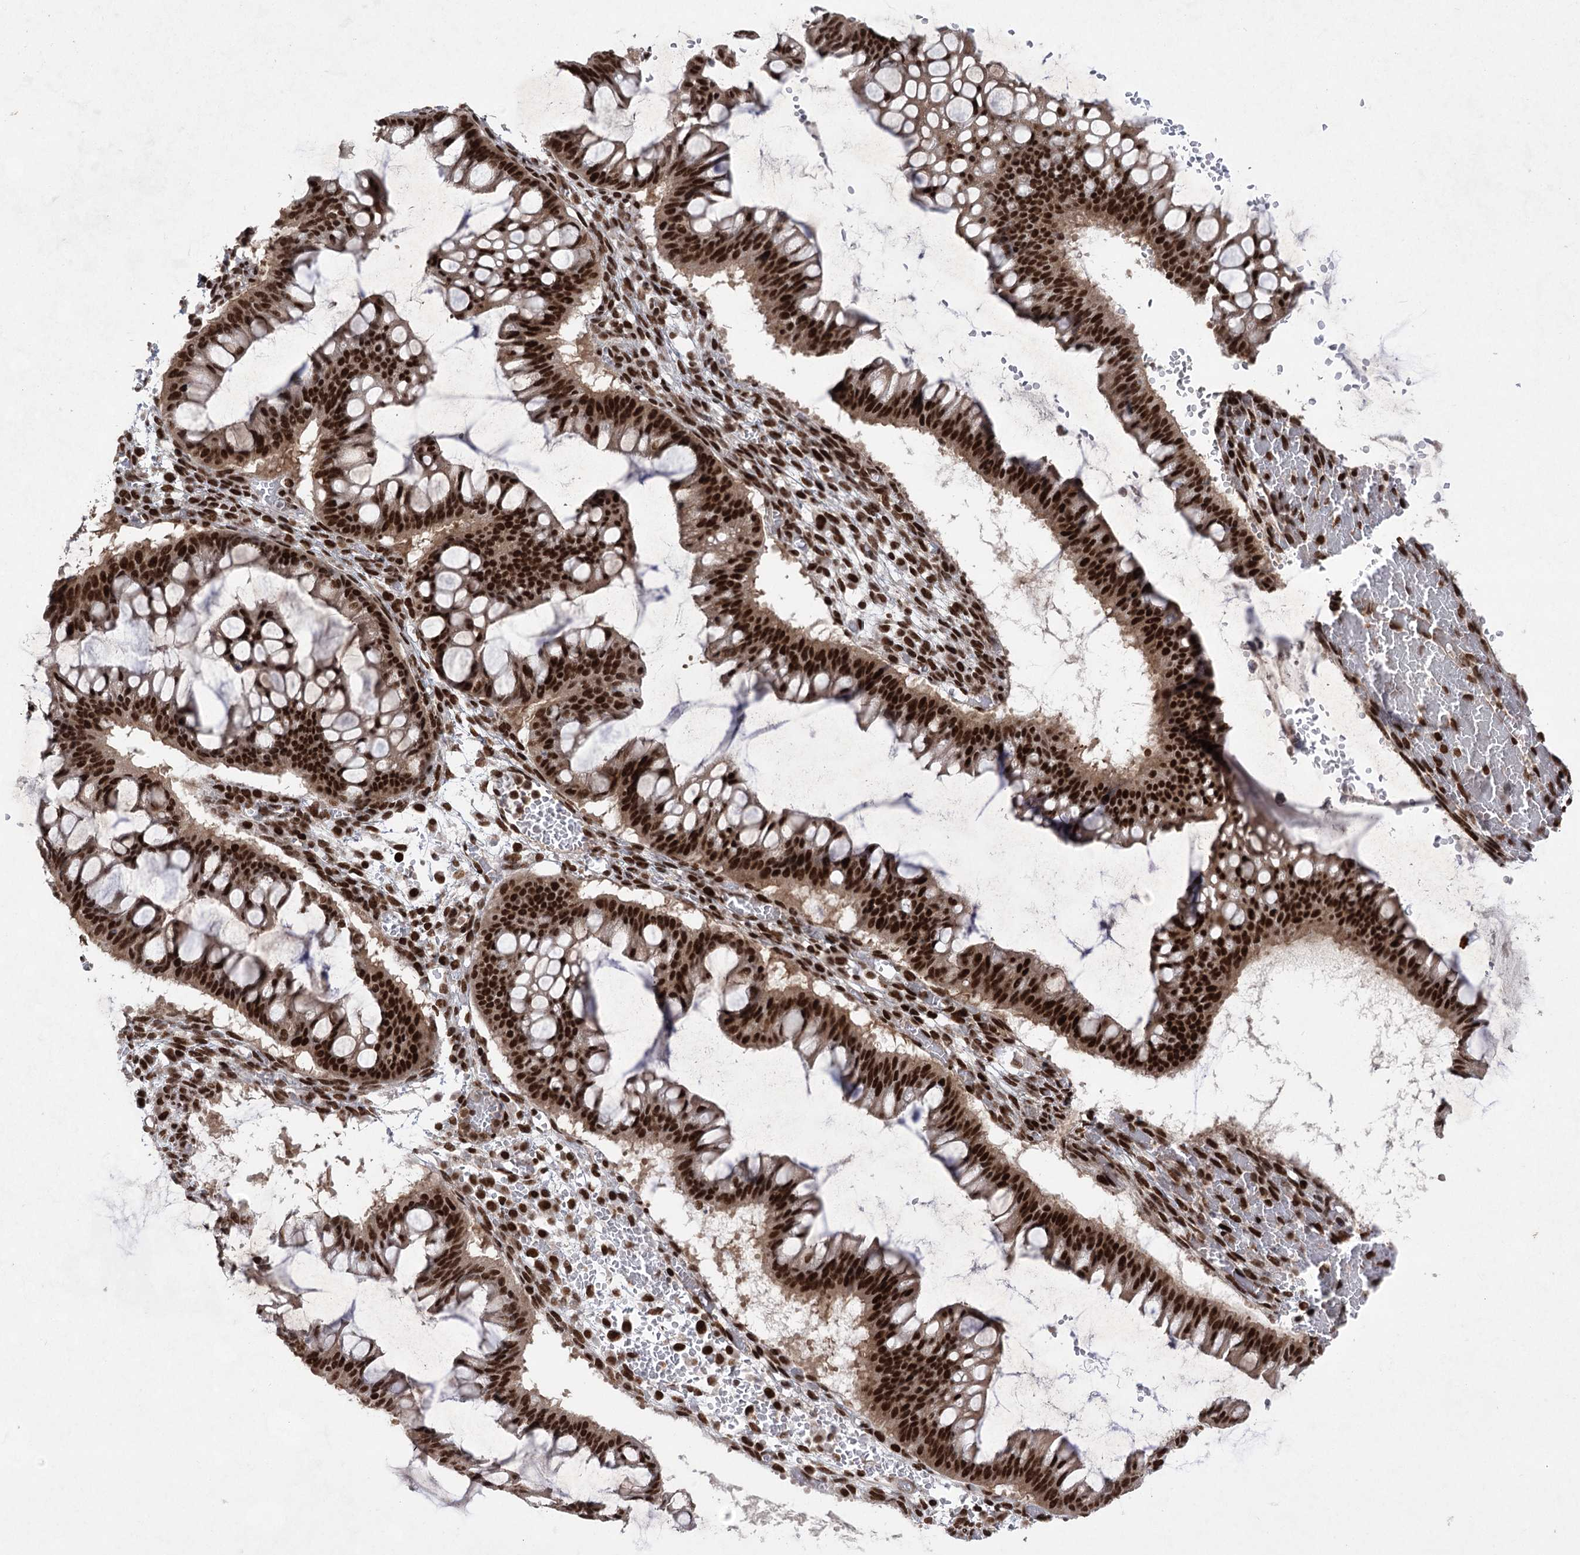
{"staining": {"intensity": "strong", "quantity": ">75%", "location": "nuclear"}, "tissue": "ovarian cancer", "cell_type": "Tumor cells", "image_type": "cancer", "snomed": [{"axis": "morphology", "description": "Cystadenocarcinoma, mucinous, NOS"}, {"axis": "topography", "description": "Ovary"}], "caption": "Immunohistochemical staining of ovarian cancer shows high levels of strong nuclear protein expression in about >75% of tumor cells.", "gene": "ZCCHC8", "patient": {"sex": "female", "age": 73}}